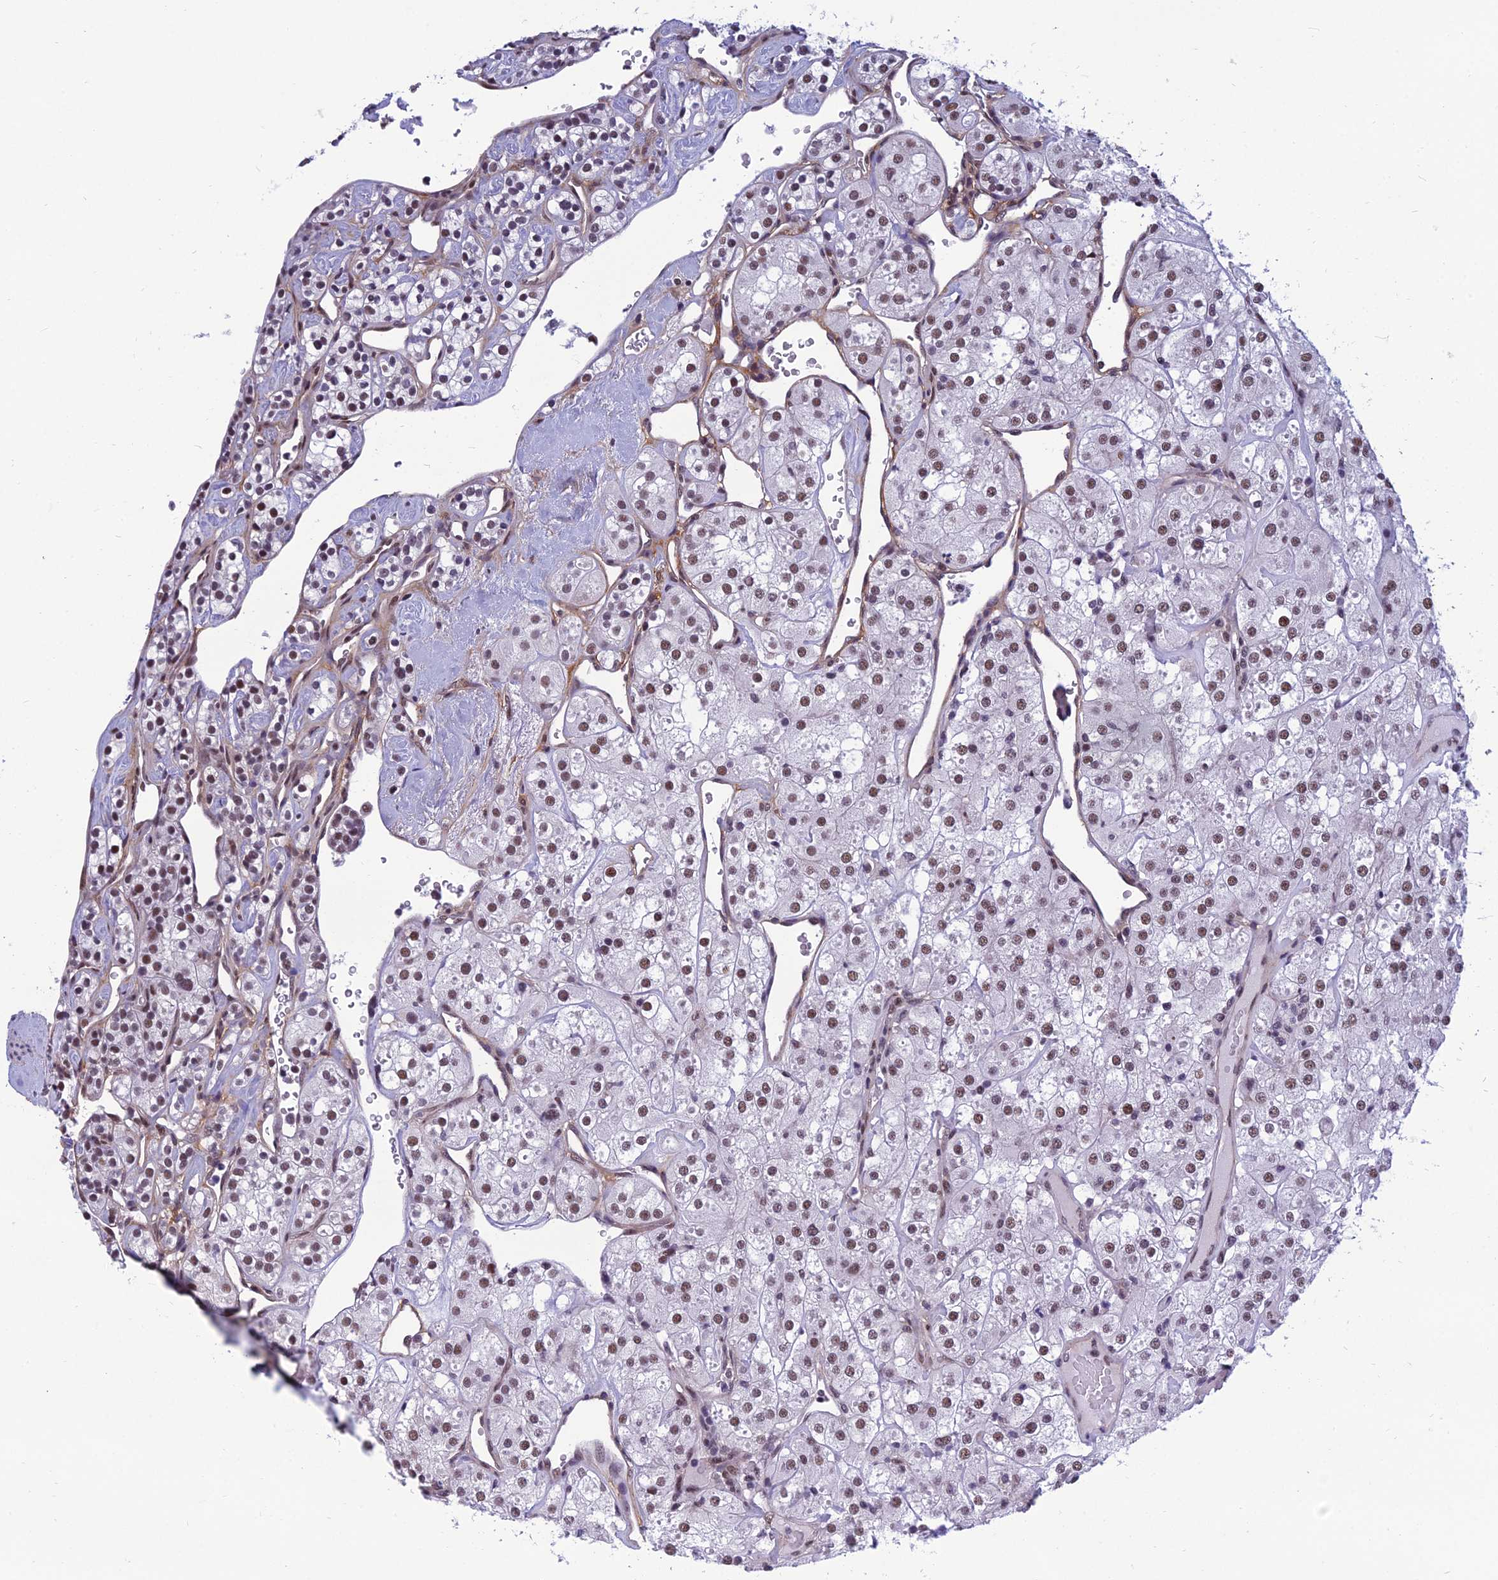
{"staining": {"intensity": "moderate", "quantity": "25%-75%", "location": "nuclear"}, "tissue": "renal cancer", "cell_type": "Tumor cells", "image_type": "cancer", "snomed": [{"axis": "morphology", "description": "Adenocarcinoma, NOS"}, {"axis": "topography", "description": "Kidney"}], "caption": "Human renal adenocarcinoma stained with a brown dye exhibits moderate nuclear positive staining in about 25%-75% of tumor cells.", "gene": "RSRC1", "patient": {"sex": "male", "age": 77}}